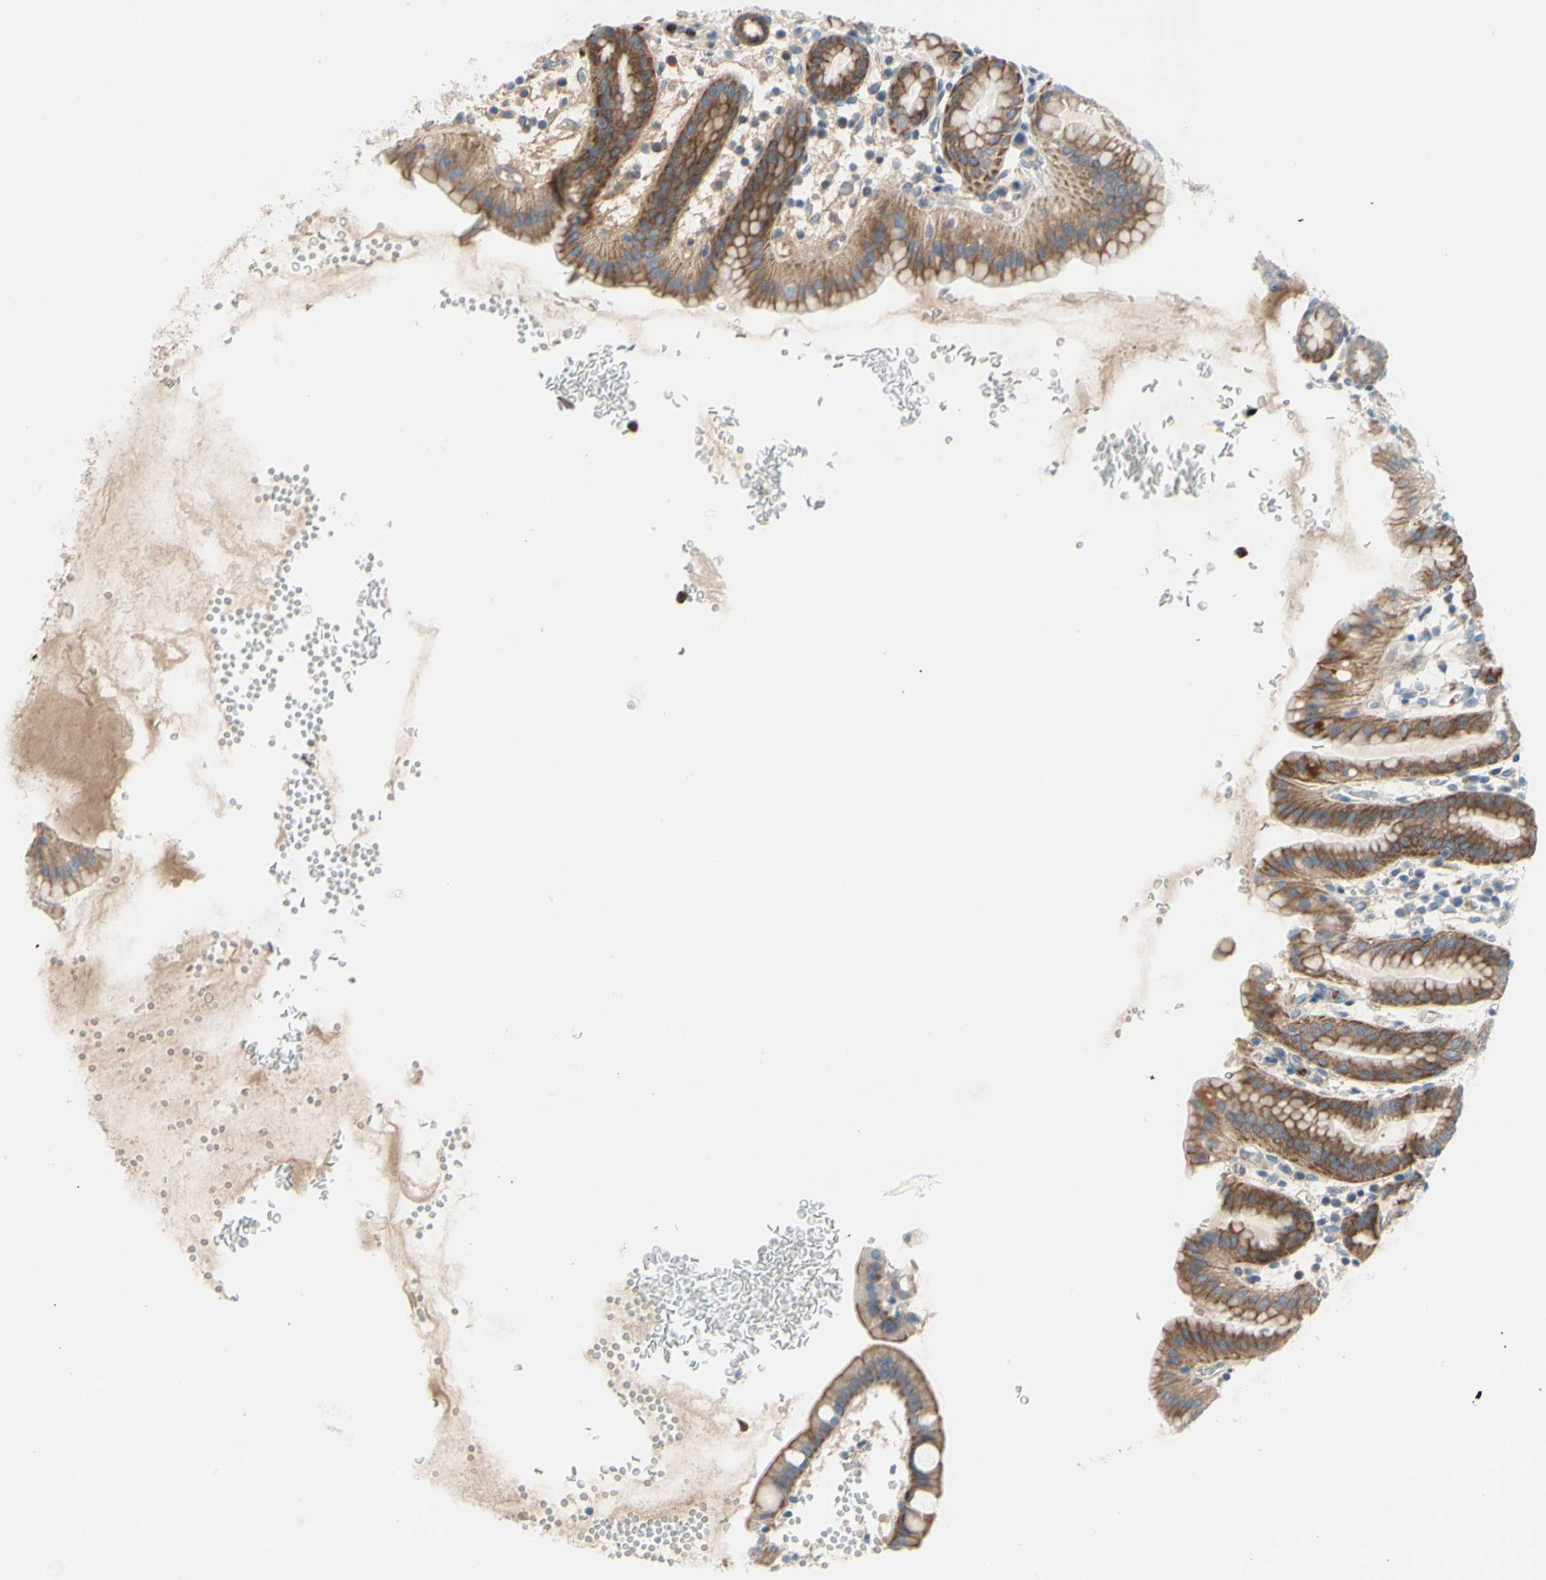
{"staining": {"intensity": "moderate", "quantity": ">75%", "location": "cytoplasmic/membranous"}, "tissue": "stomach", "cell_type": "Glandular cells", "image_type": "normal", "snomed": [{"axis": "morphology", "description": "Normal tissue, NOS"}, {"axis": "topography", "description": "Stomach, upper"}], "caption": "Immunohistochemistry (IHC) micrograph of unremarkable human stomach stained for a protein (brown), which displays medium levels of moderate cytoplasmic/membranous expression in approximately >75% of glandular cells.", "gene": "HJURP", "patient": {"sex": "male", "age": 68}}